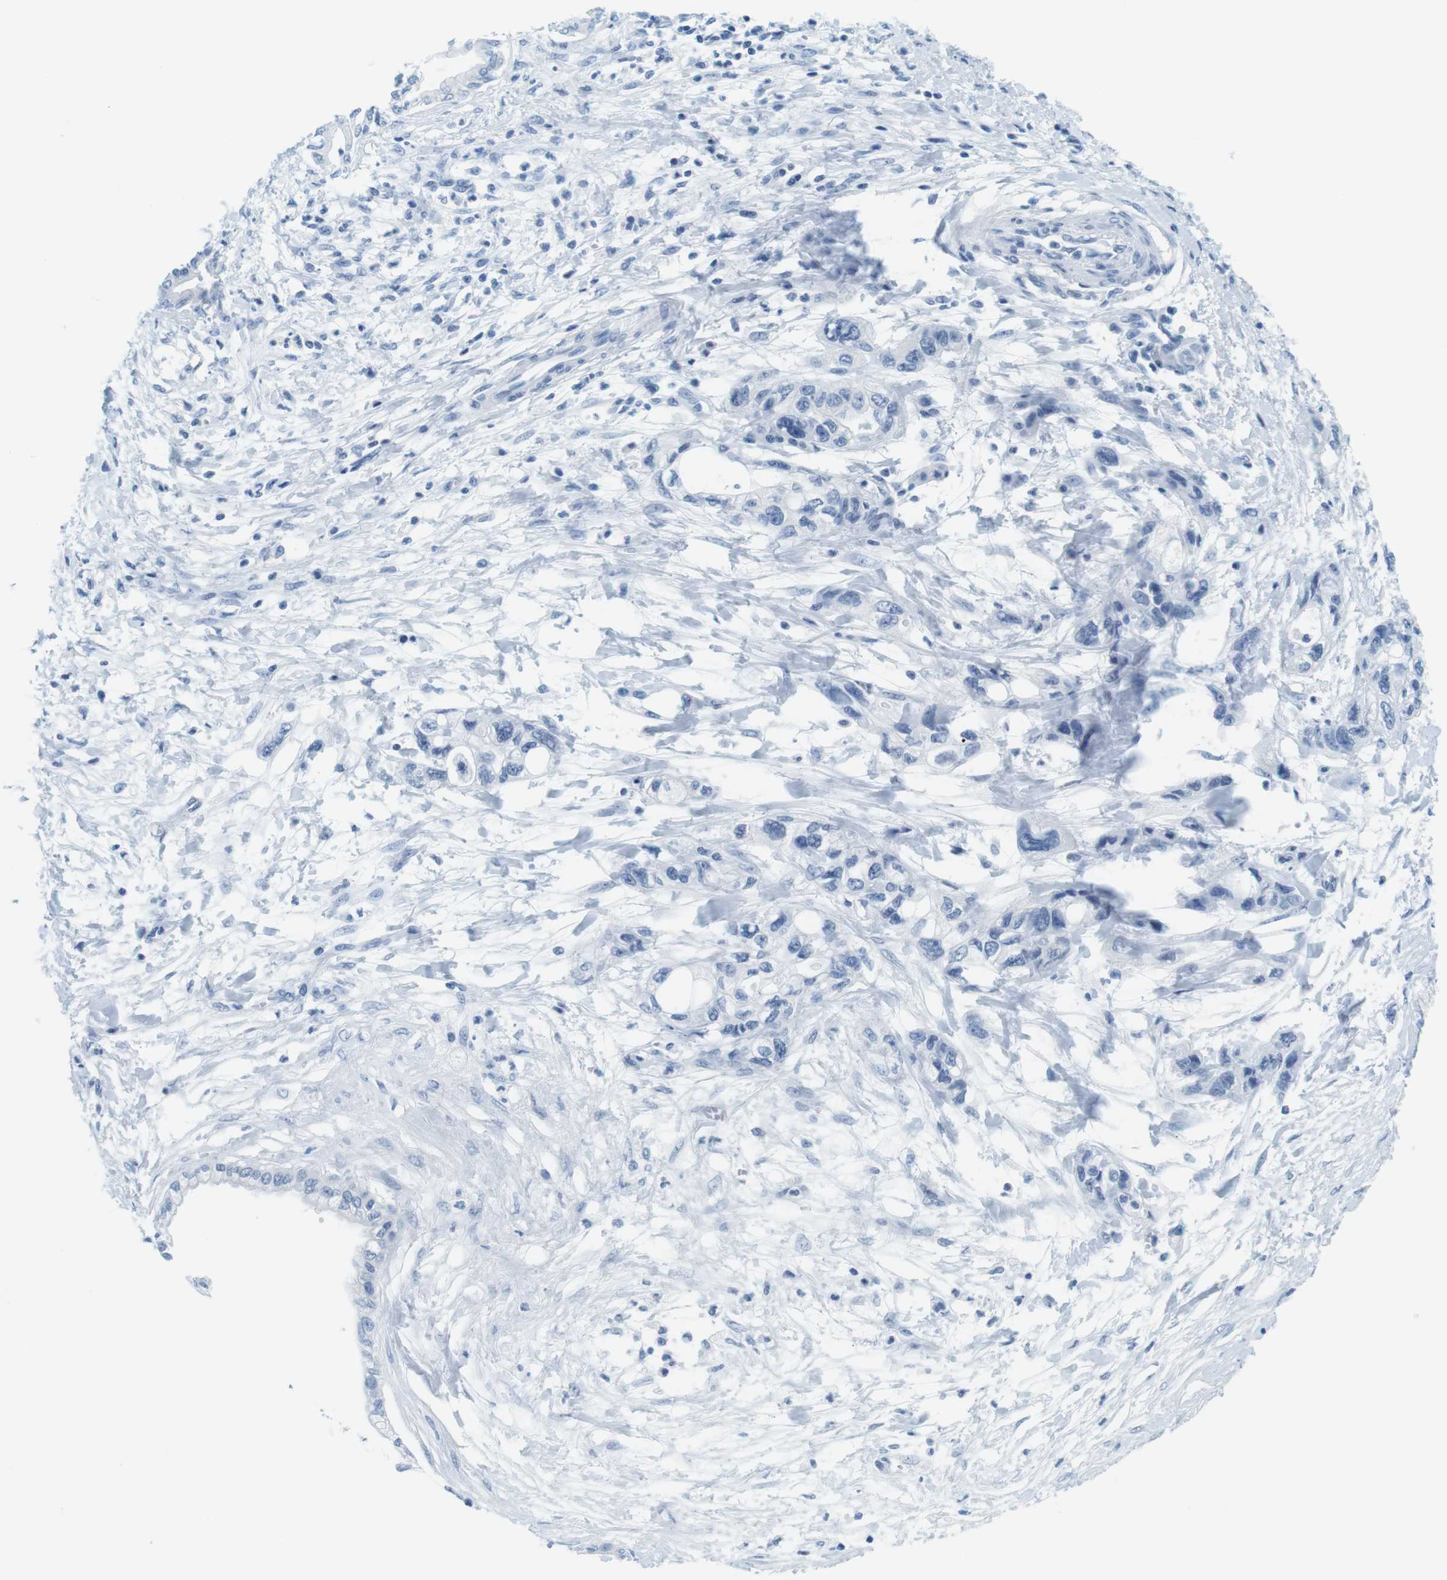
{"staining": {"intensity": "negative", "quantity": "none", "location": "none"}, "tissue": "pancreatic cancer", "cell_type": "Tumor cells", "image_type": "cancer", "snomed": [{"axis": "morphology", "description": "Adenocarcinoma, NOS"}, {"axis": "topography", "description": "Pancreas"}], "caption": "A histopathology image of human adenocarcinoma (pancreatic) is negative for staining in tumor cells. (DAB (3,3'-diaminobenzidine) immunohistochemistry (IHC) visualized using brightfield microscopy, high magnification).", "gene": "CYP2C9", "patient": {"sex": "male", "age": 56}}